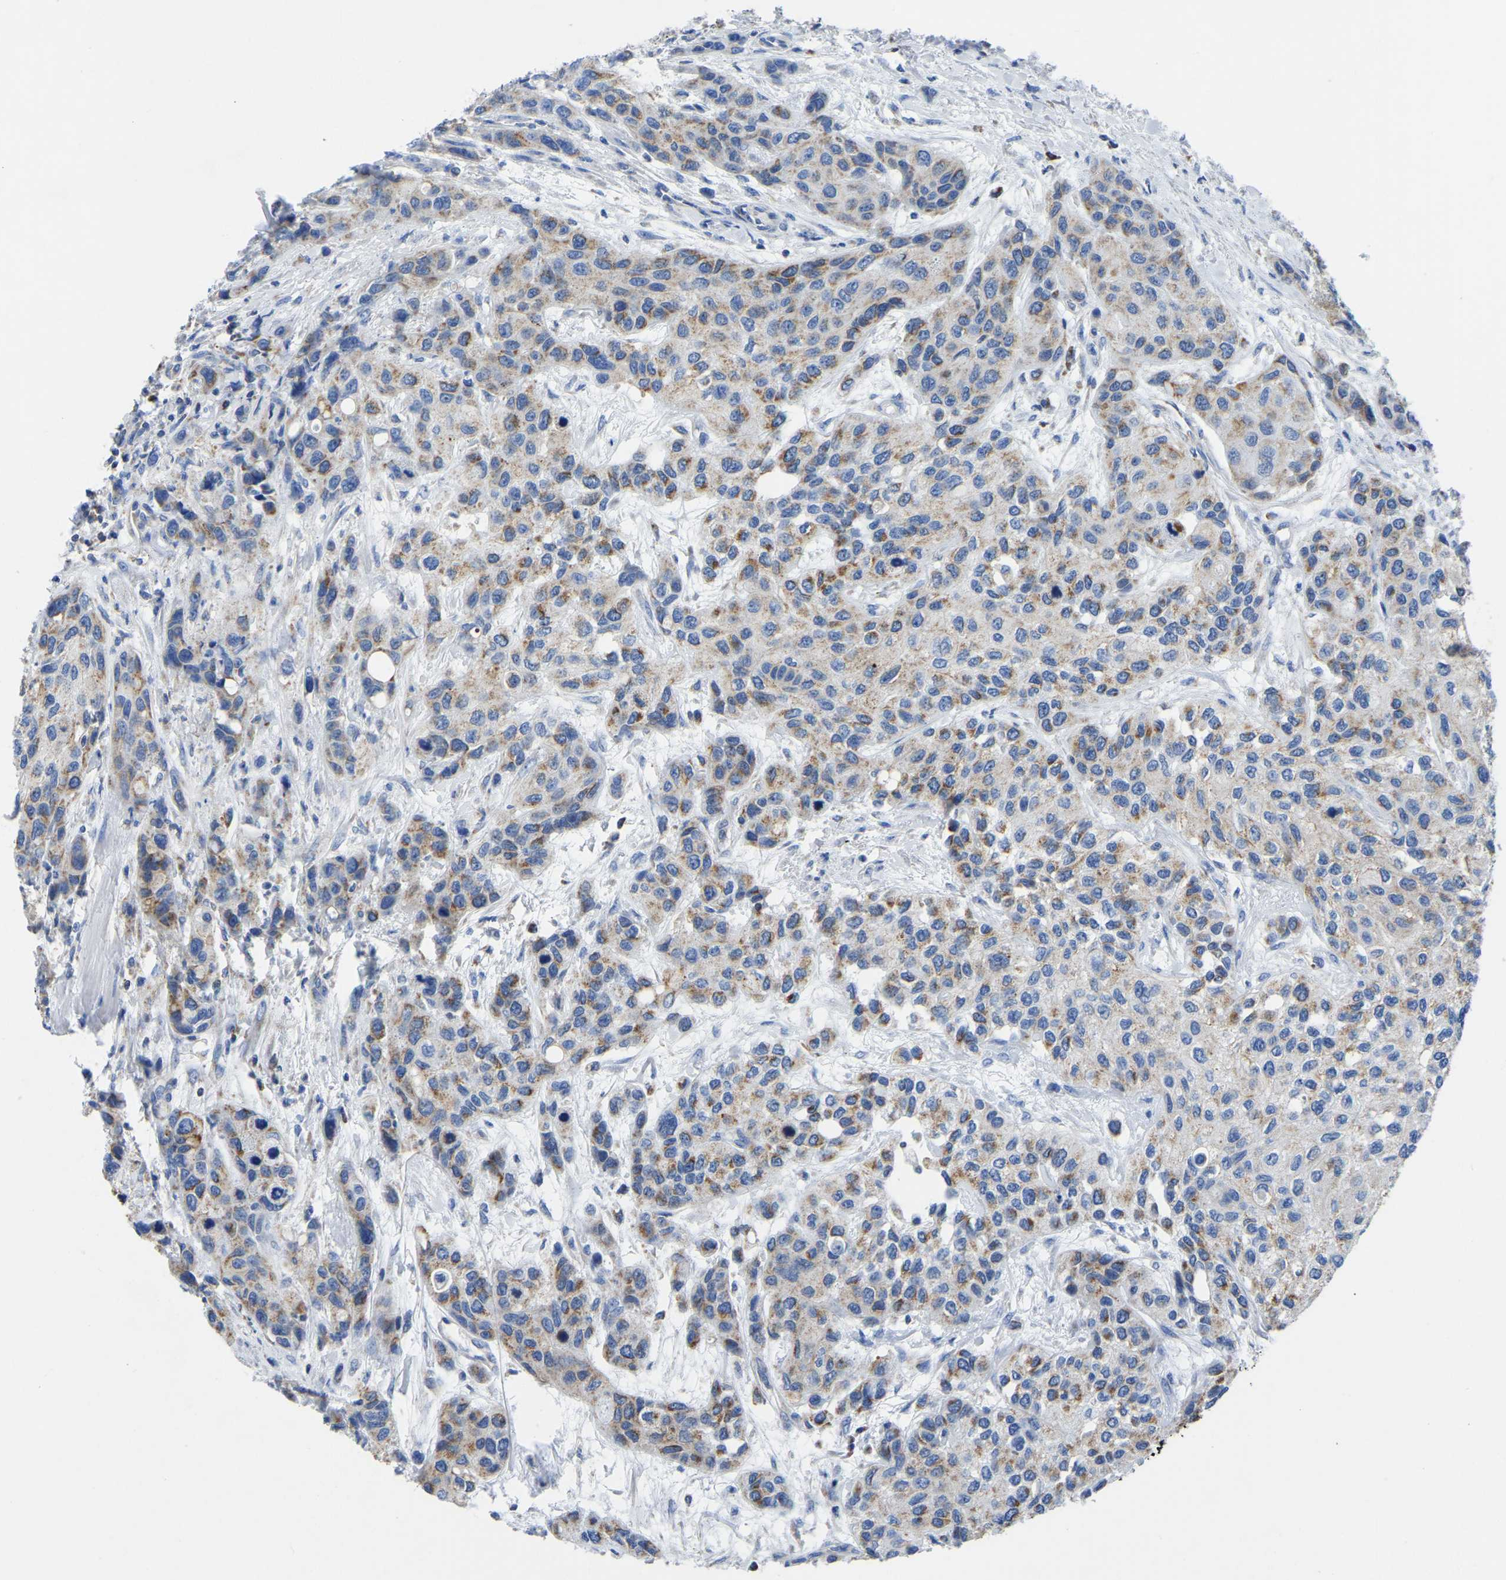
{"staining": {"intensity": "moderate", "quantity": ">75%", "location": "cytoplasmic/membranous"}, "tissue": "urothelial cancer", "cell_type": "Tumor cells", "image_type": "cancer", "snomed": [{"axis": "morphology", "description": "Urothelial carcinoma, High grade"}, {"axis": "topography", "description": "Urinary bladder"}], "caption": "IHC of high-grade urothelial carcinoma demonstrates medium levels of moderate cytoplasmic/membranous staining in about >75% of tumor cells.", "gene": "ETFA", "patient": {"sex": "female", "age": 56}}